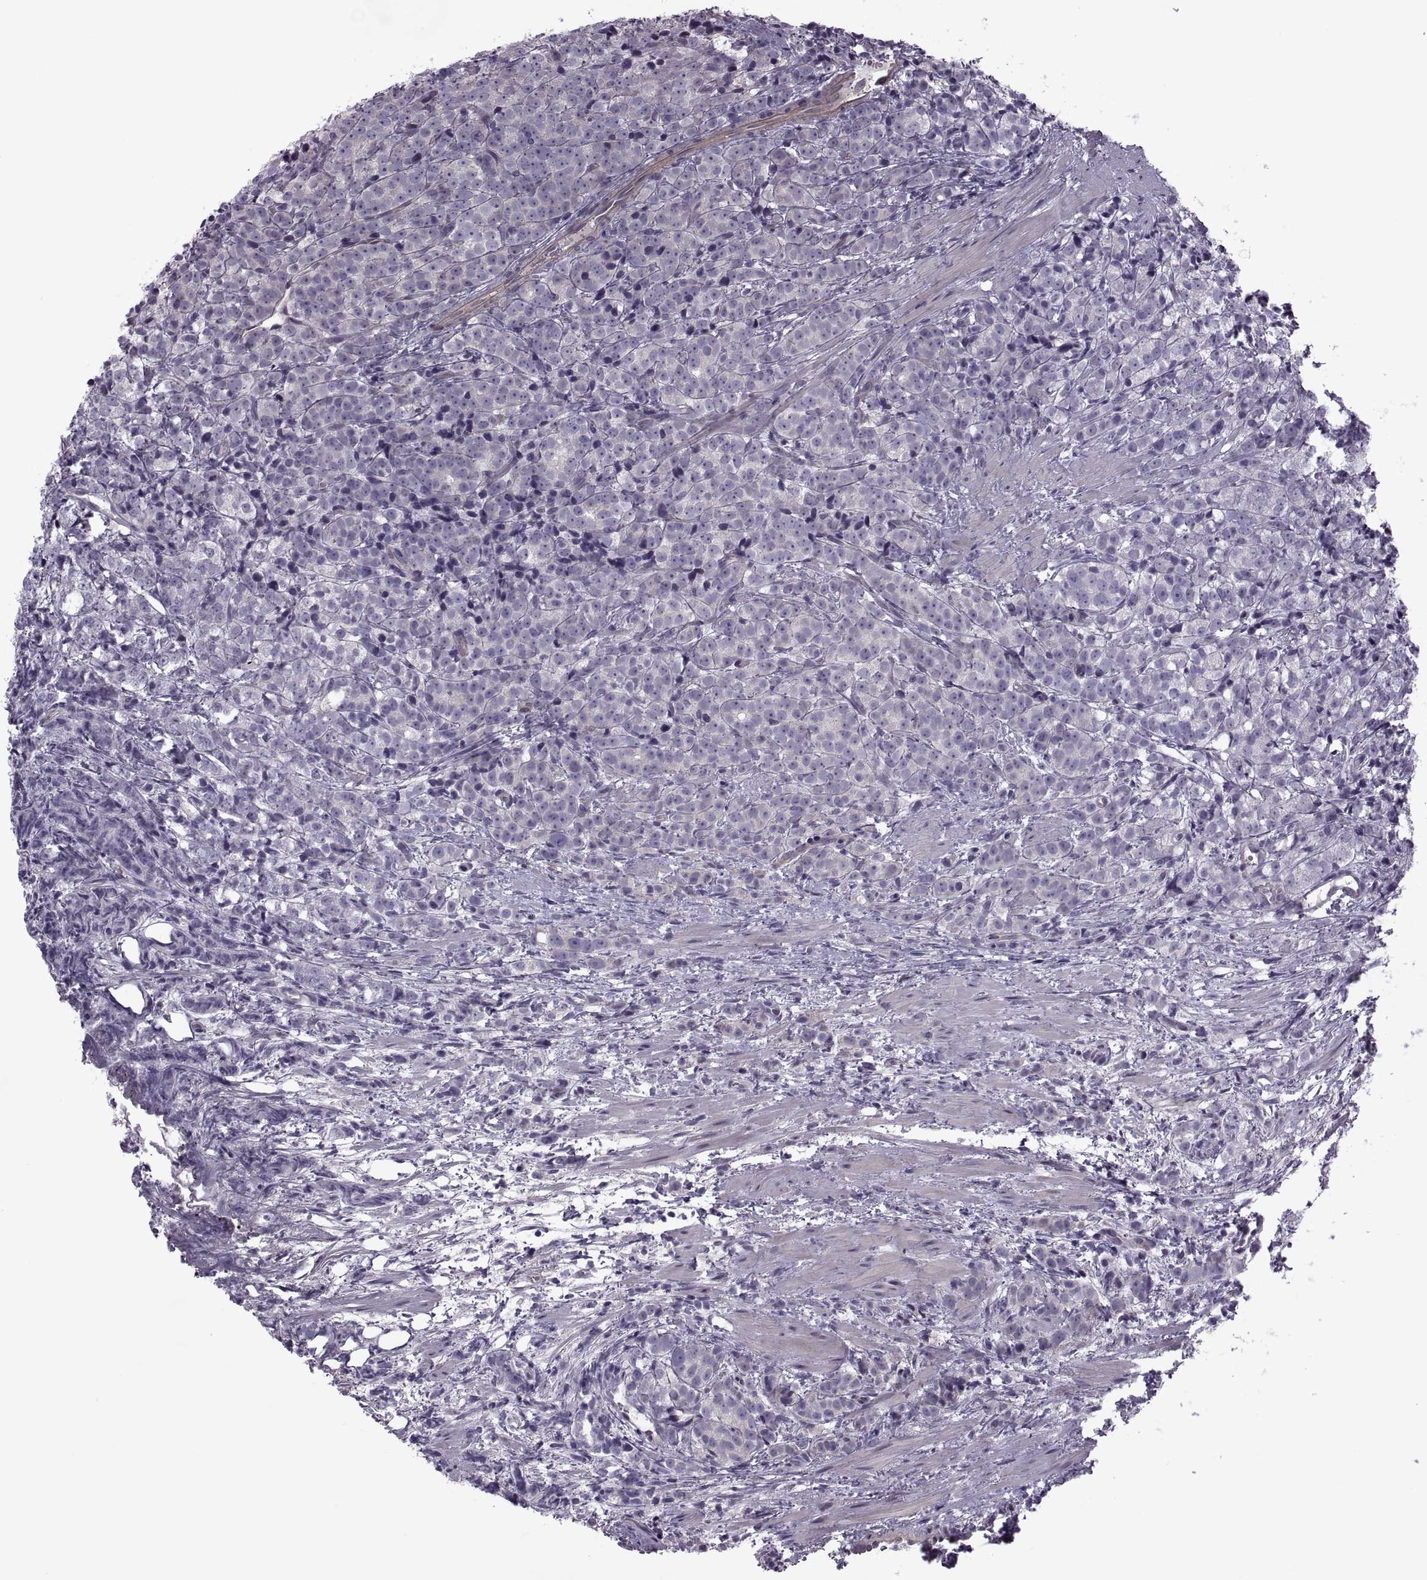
{"staining": {"intensity": "negative", "quantity": "none", "location": "none"}, "tissue": "prostate cancer", "cell_type": "Tumor cells", "image_type": "cancer", "snomed": [{"axis": "morphology", "description": "Adenocarcinoma, High grade"}, {"axis": "topography", "description": "Prostate"}], "caption": "There is no significant staining in tumor cells of prostate cancer (high-grade adenocarcinoma).", "gene": "ODF3", "patient": {"sex": "male", "age": 53}}